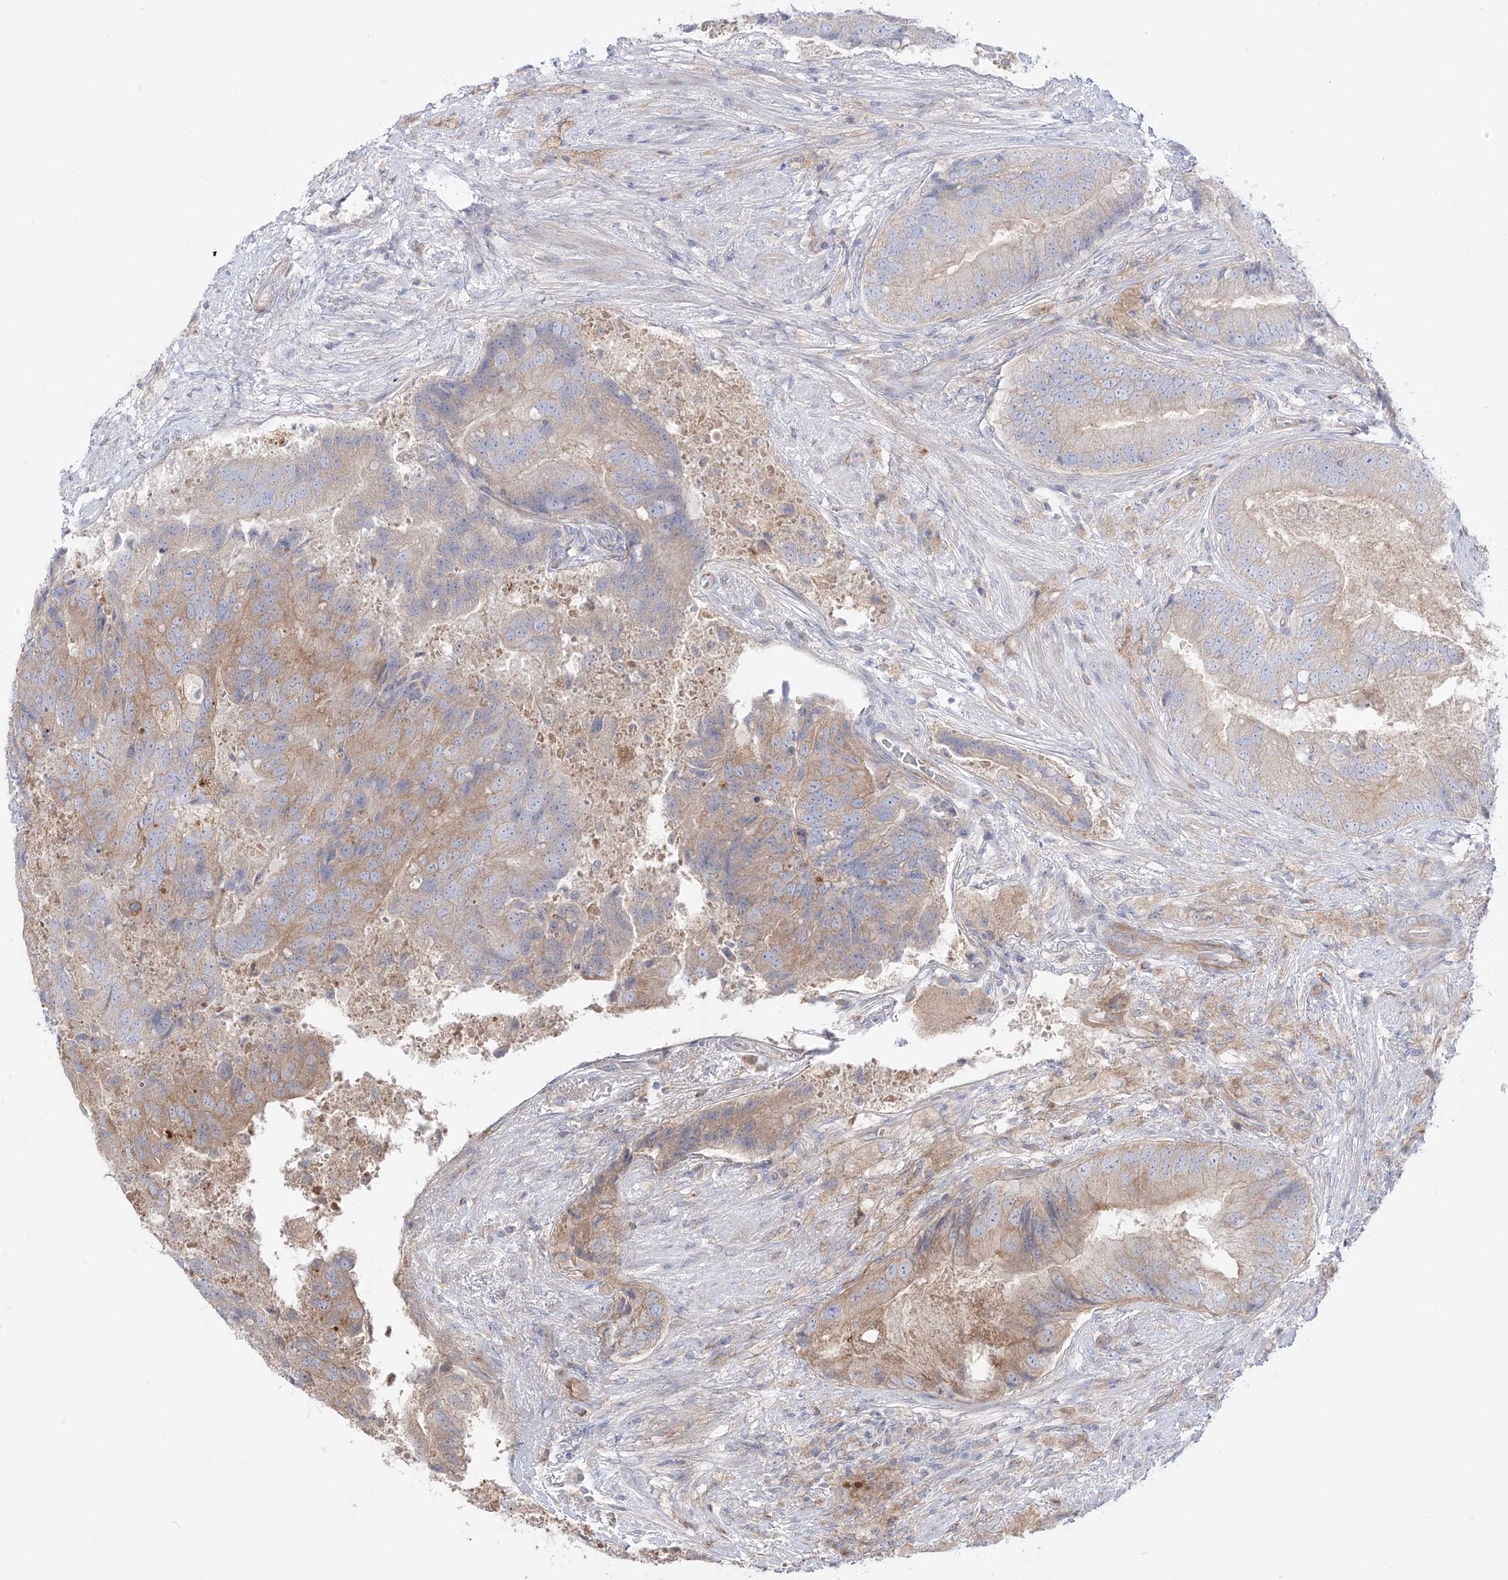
{"staining": {"intensity": "moderate", "quantity": "25%-75%", "location": "cytoplasmic/membranous"}, "tissue": "prostate cancer", "cell_type": "Tumor cells", "image_type": "cancer", "snomed": [{"axis": "morphology", "description": "Adenocarcinoma, High grade"}, {"axis": "topography", "description": "Prostate"}], "caption": "Immunohistochemistry of prostate high-grade adenocarcinoma shows medium levels of moderate cytoplasmic/membranous staining in about 25%-75% of tumor cells. The protein is shown in brown color, while the nuclei are stained blue.", "gene": "YKT6", "patient": {"sex": "male", "age": 70}}